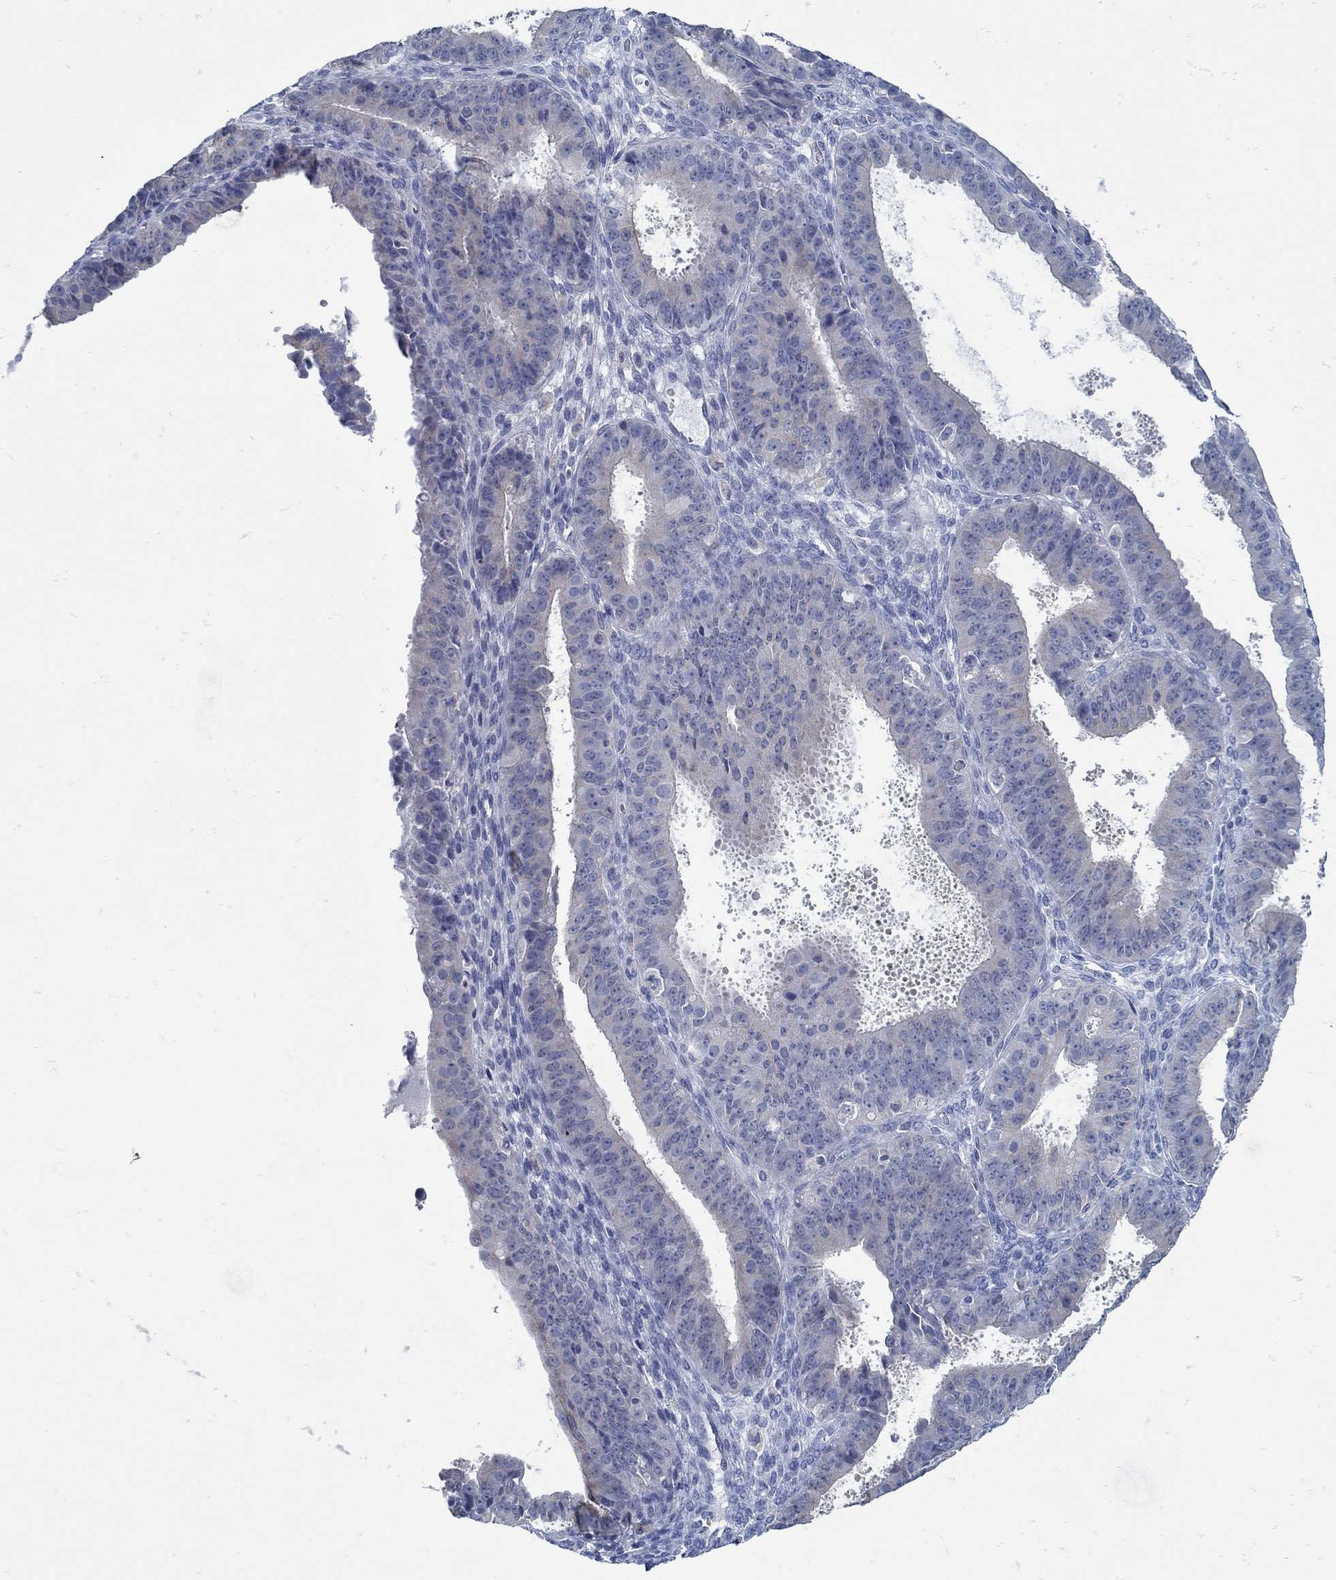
{"staining": {"intensity": "negative", "quantity": "none", "location": "none"}, "tissue": "ovarian cancer", "cell_type": "Tumor cells", "image_type": "cancer", "snomed": [{"axis": "morphology", "description": "Carcinoma, endometroid"}, {"axis": "topography", "description": "Ovary"}], "caption": "High power microscopy photomicrograph of an immunohistochemistry photomicrograph of ovarian cancer, revealing no significant expression in tumor cells.", "gene": "ZFAND4", "patient": {"sex": "female", "age": 42}}